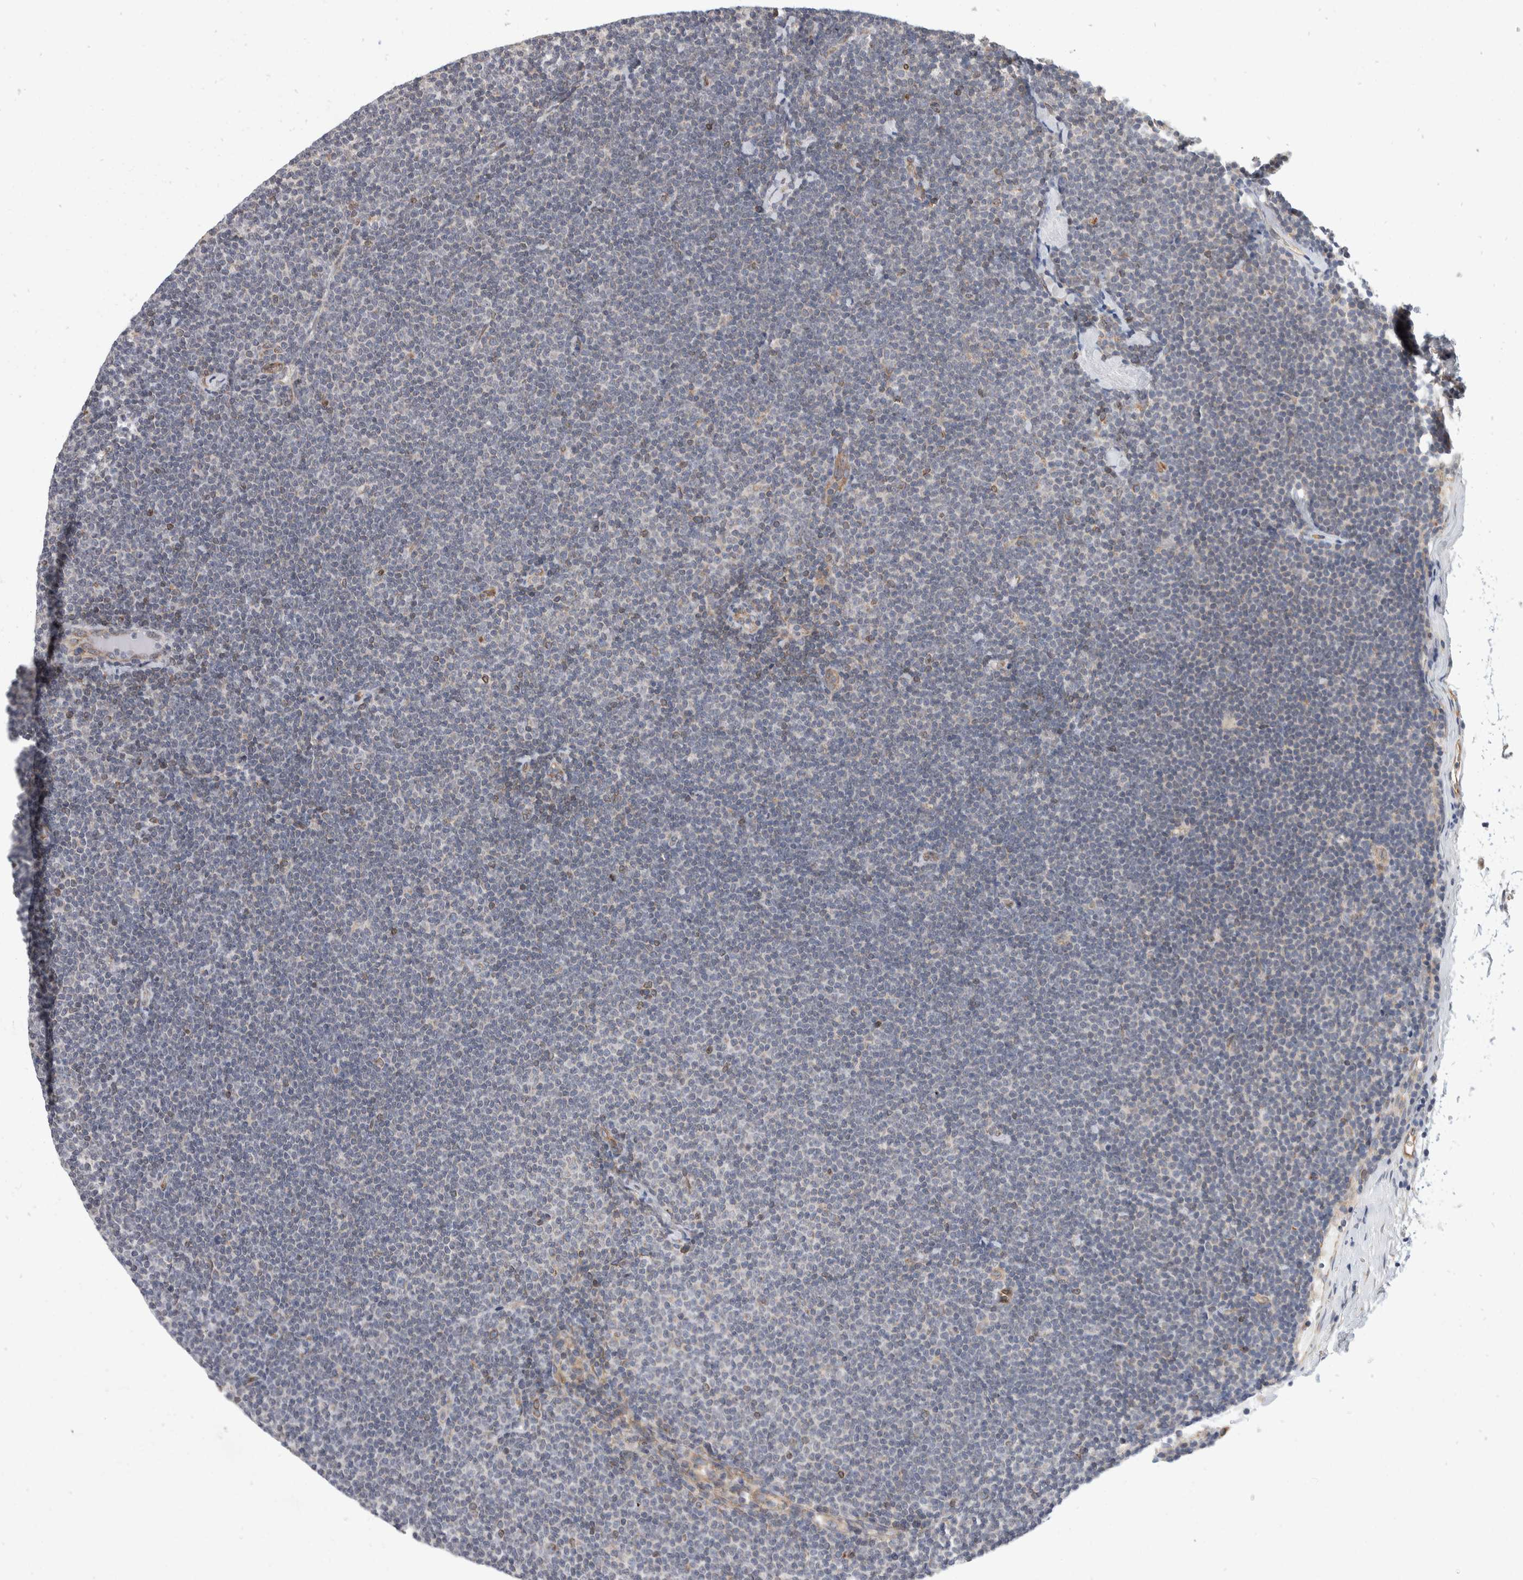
{"staining": {"intensity": "negative", "quantity": "none", "location": "none"}, "tissue": "lymphoma", "cell_type": "Tumor cells", "image_type": "cancer", "snomed": [{"axis": "morphology", "description": "Malignant lymphoma, non-Hodgkin's type, Low grade"}, {"axis": "topography", "description": "Lymph node"}], "caption": "IHC micrograph of neoplastic tissue: human low-grade malignant lymphoma, non-Hodgkin's type stained with DAB (3,3'-diaminobenzidine) reveals no significant protein expression in tumor cells.", "gene": "TMEM245", "patient": {"sex": "female", "age": 53}}